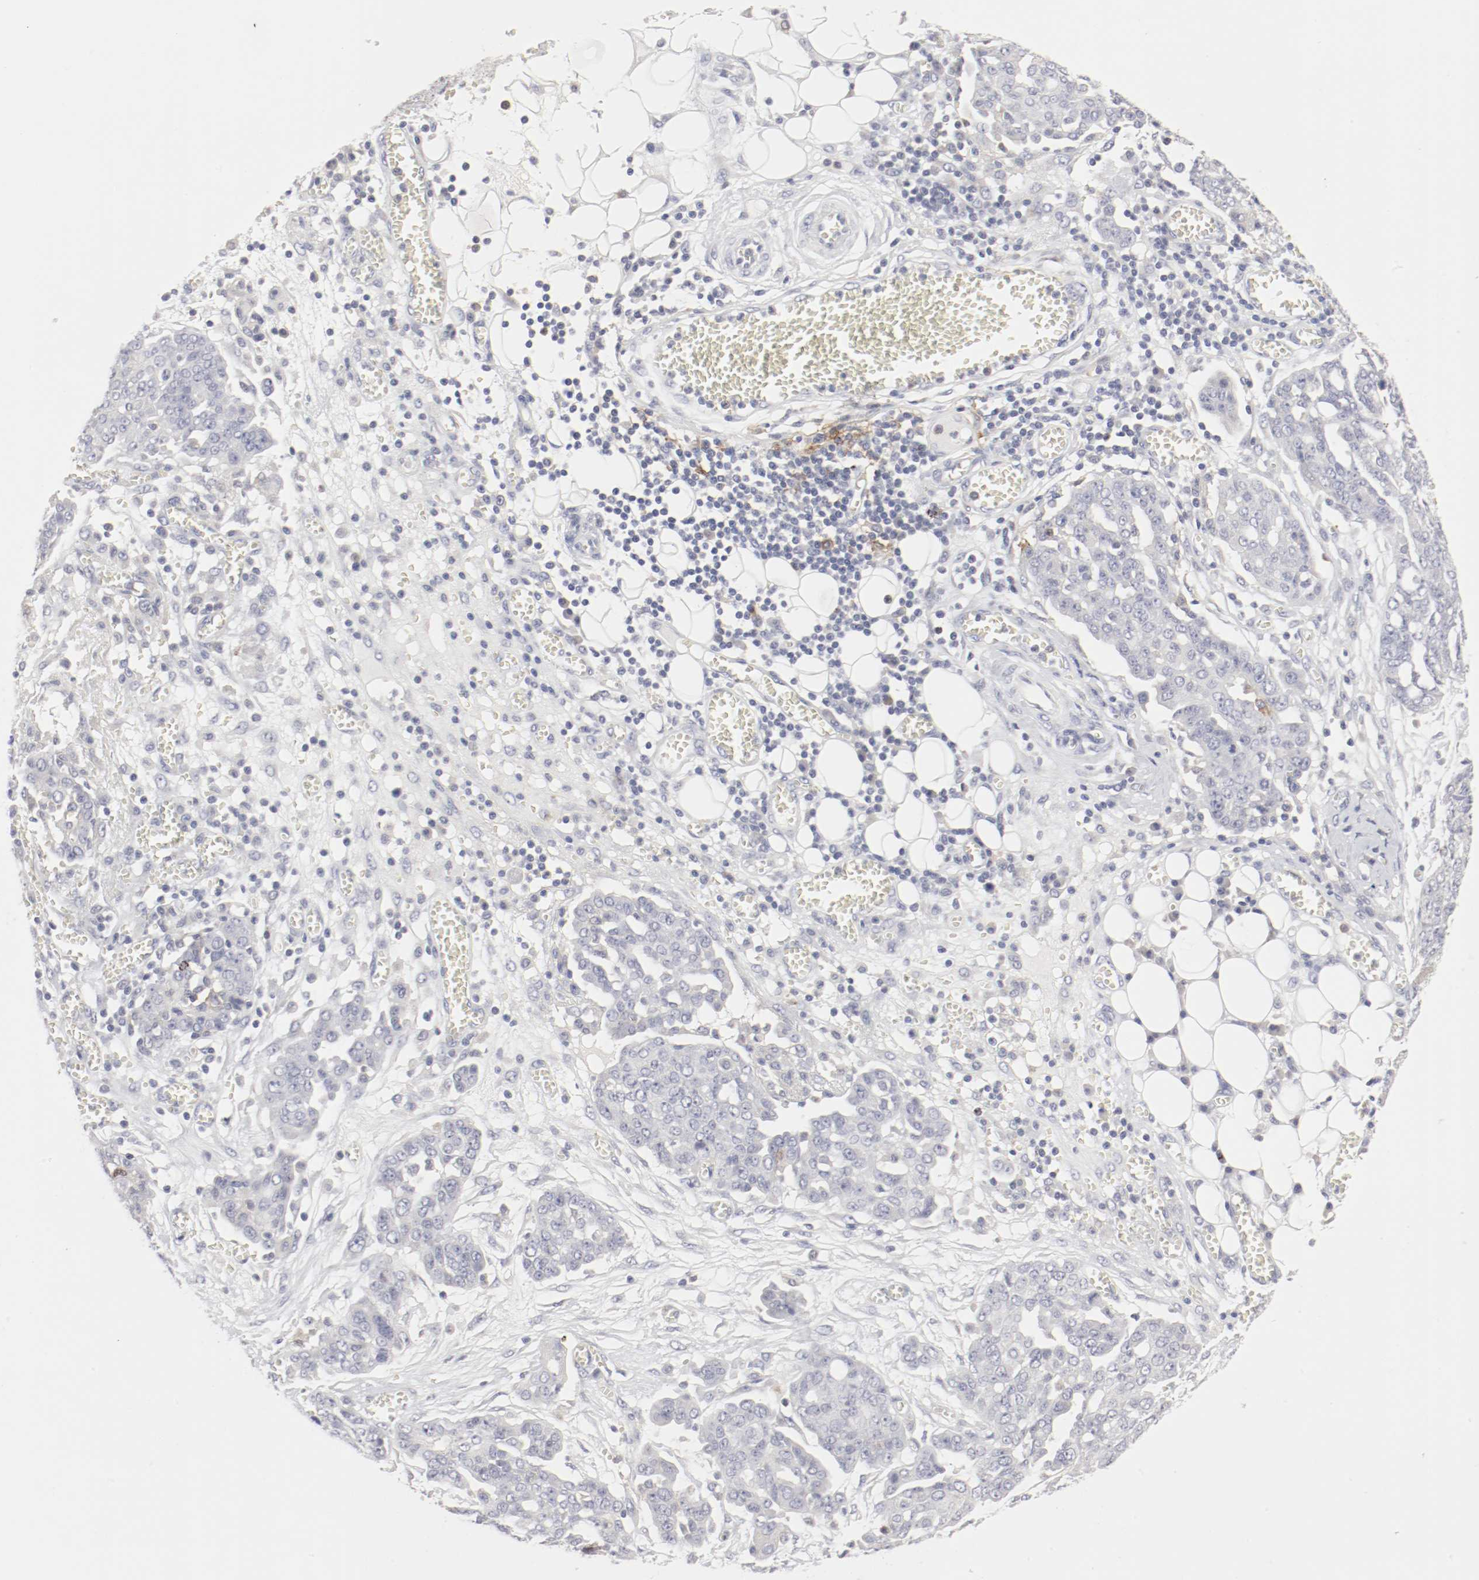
{"staining": {"intensity": "negative", "quantity": "none", "location": "none"}, "tissue": "ovarian cancer", "cell_type": "Tumor cells", "image_type": "cancer", "snomed": [{"axis": "morphology", "description": "Cystadenocarcinoma, serous, NOS"}, {"axis": "topography", "description": "Soft tissue"}, {"axis": "topography", "description": "Ovary"}], "caption": "IHC image of neoplastic tissue: human serous cystadenocarcinoma (ovarian) stained with DAB (3,3'-diaminobenzidine) demonstrates no significant protein staining in tumor cells.", "gene": "ITGAX", "patient": {"sex": "female", "age": 57}}